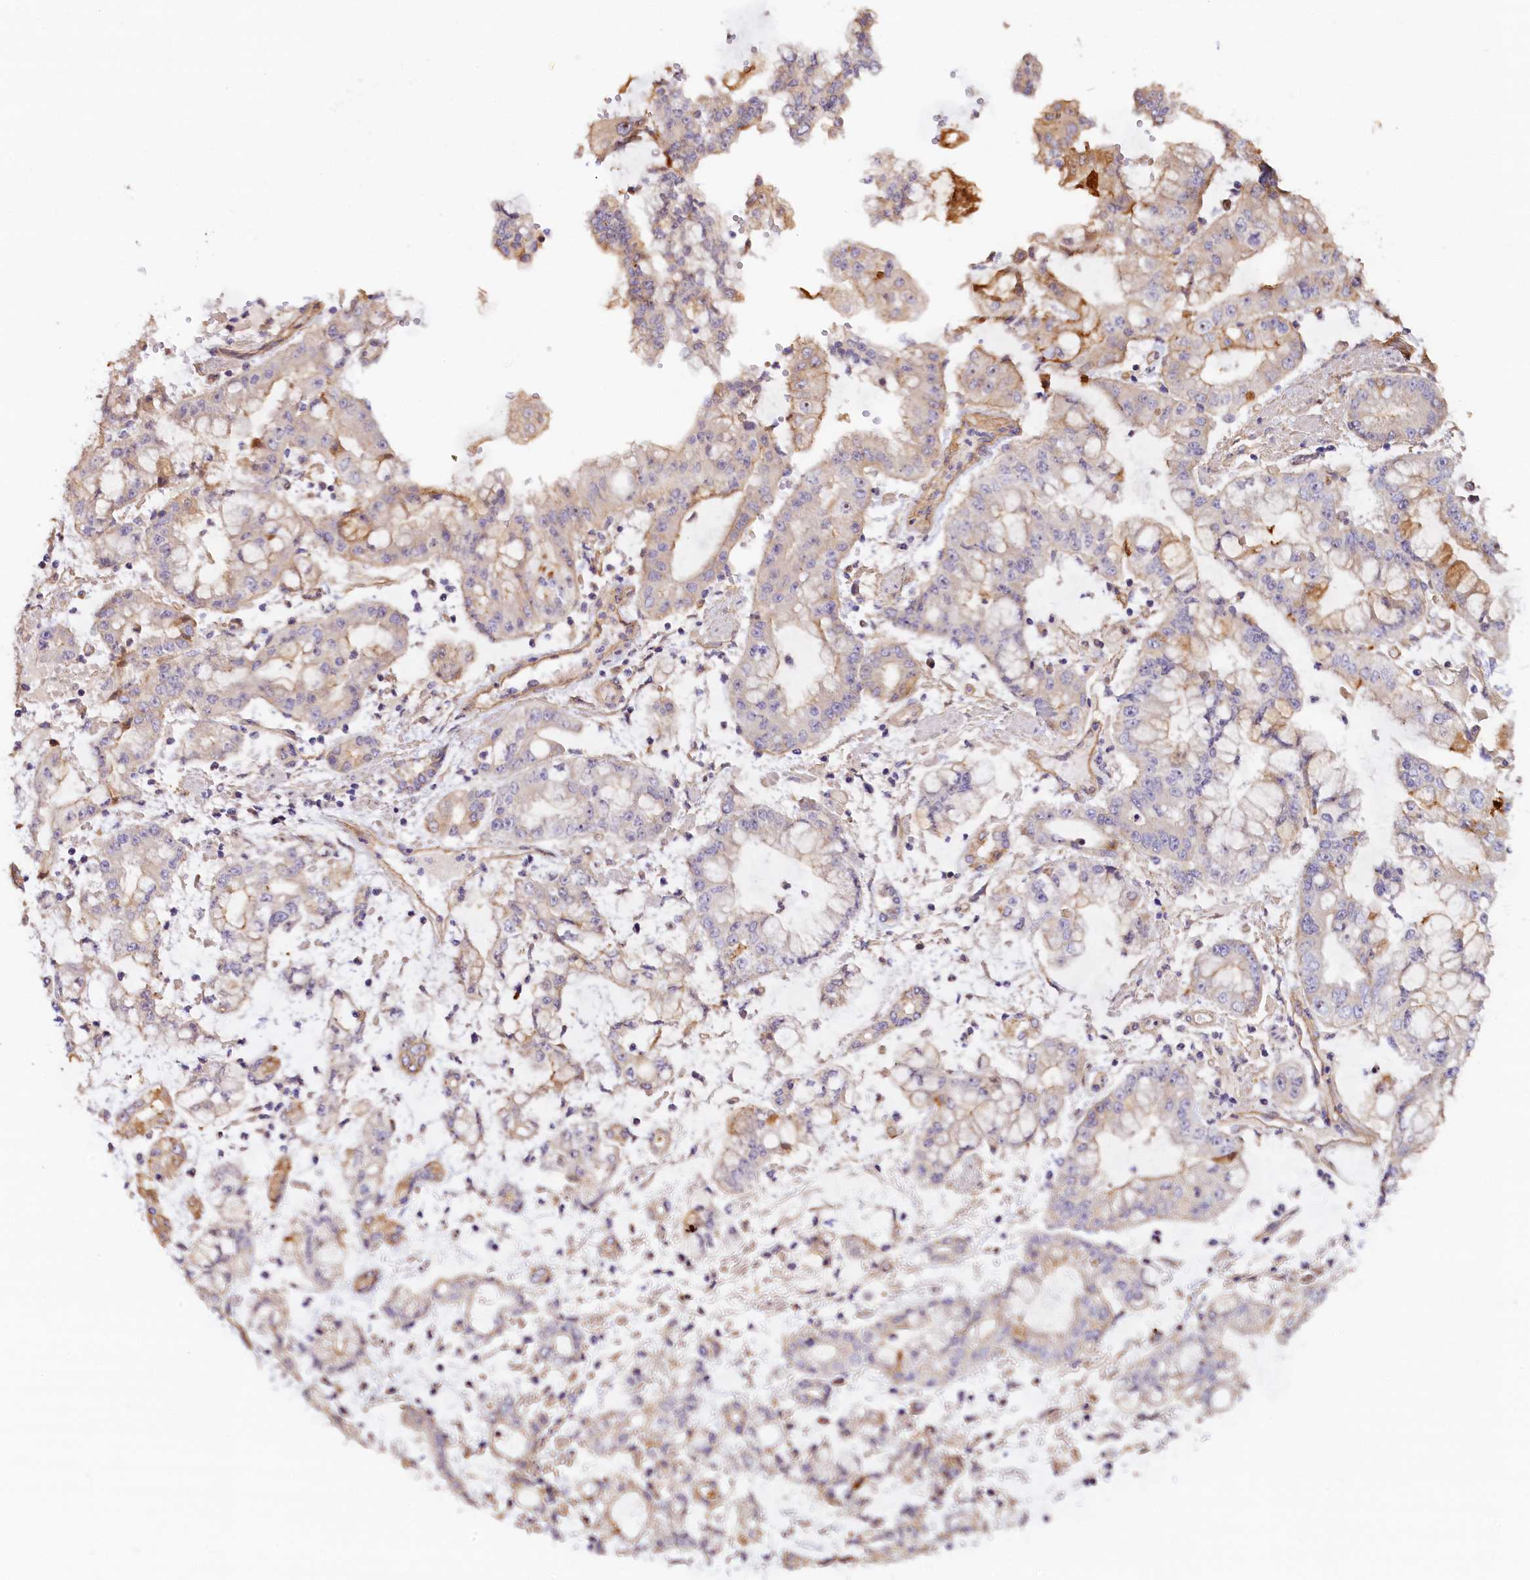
{"staining": {"intensity": "strong", "quantity": "<25%", "location": "cytoplasmic/membranous"}, "tissue": "stomach cancer", "cell_type": "Tumor cells", "image_type": "cancer", "snomed": [{"axis": "morphology", "description": "Adenocarcinoma, NOS"}, {"axis": "topography", "description": "Stomach"}], "caption": "DAB (3,3'-diaminobenzidine) immunohistochemical staining of stomach cancer reveals strong cytoplasmic/membranous protein expression in approximately <25% of tumor cells. (DAB (3,3'-diaminobenzidine) = brown stain, brightfield microscopy at high magnification).", "gene": "KATNB1", "patient": {"sex": "male", "age": 76}}